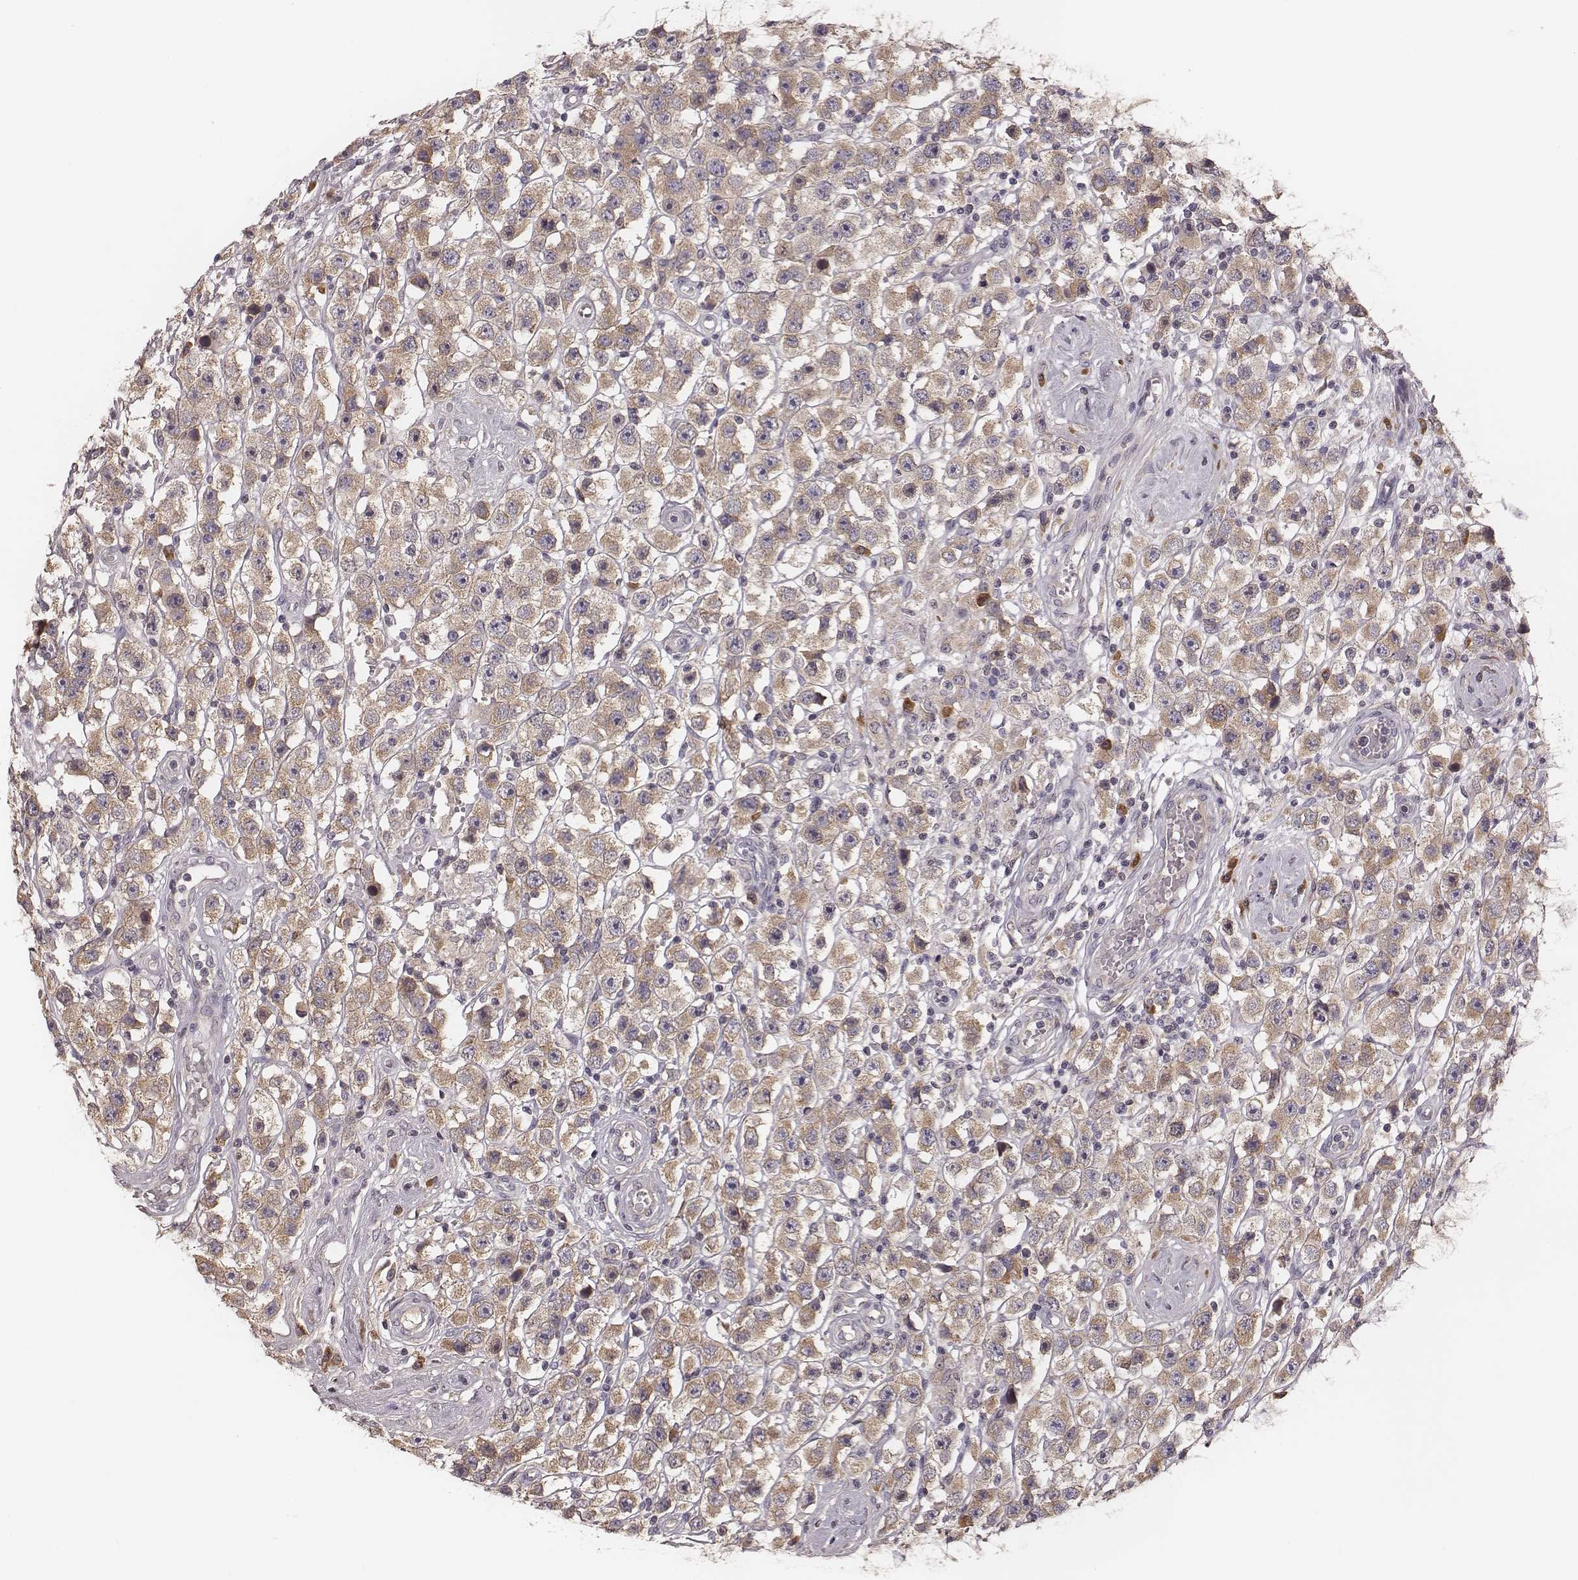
{"staining": {"intensity": "moderate", "quantity": ">75%", "location": "cytoplasmic/membranous"}, "tissue": "testis cancer", "cell_type": "Tumor cells", "image_type": "cancer", "snomed": [{"axis": "morphology", "description": "Seminoma, NOS"}, {"axis": "topography", "description": "Testis"}], "caption": "Brown immunohistochemical staining in human testis cancer reveals moderate cytoplasmic/membranous expression in about >75% of tumor cells.", "gene": "P2RX5", "patient": {"sex": "male", "age": 45}}